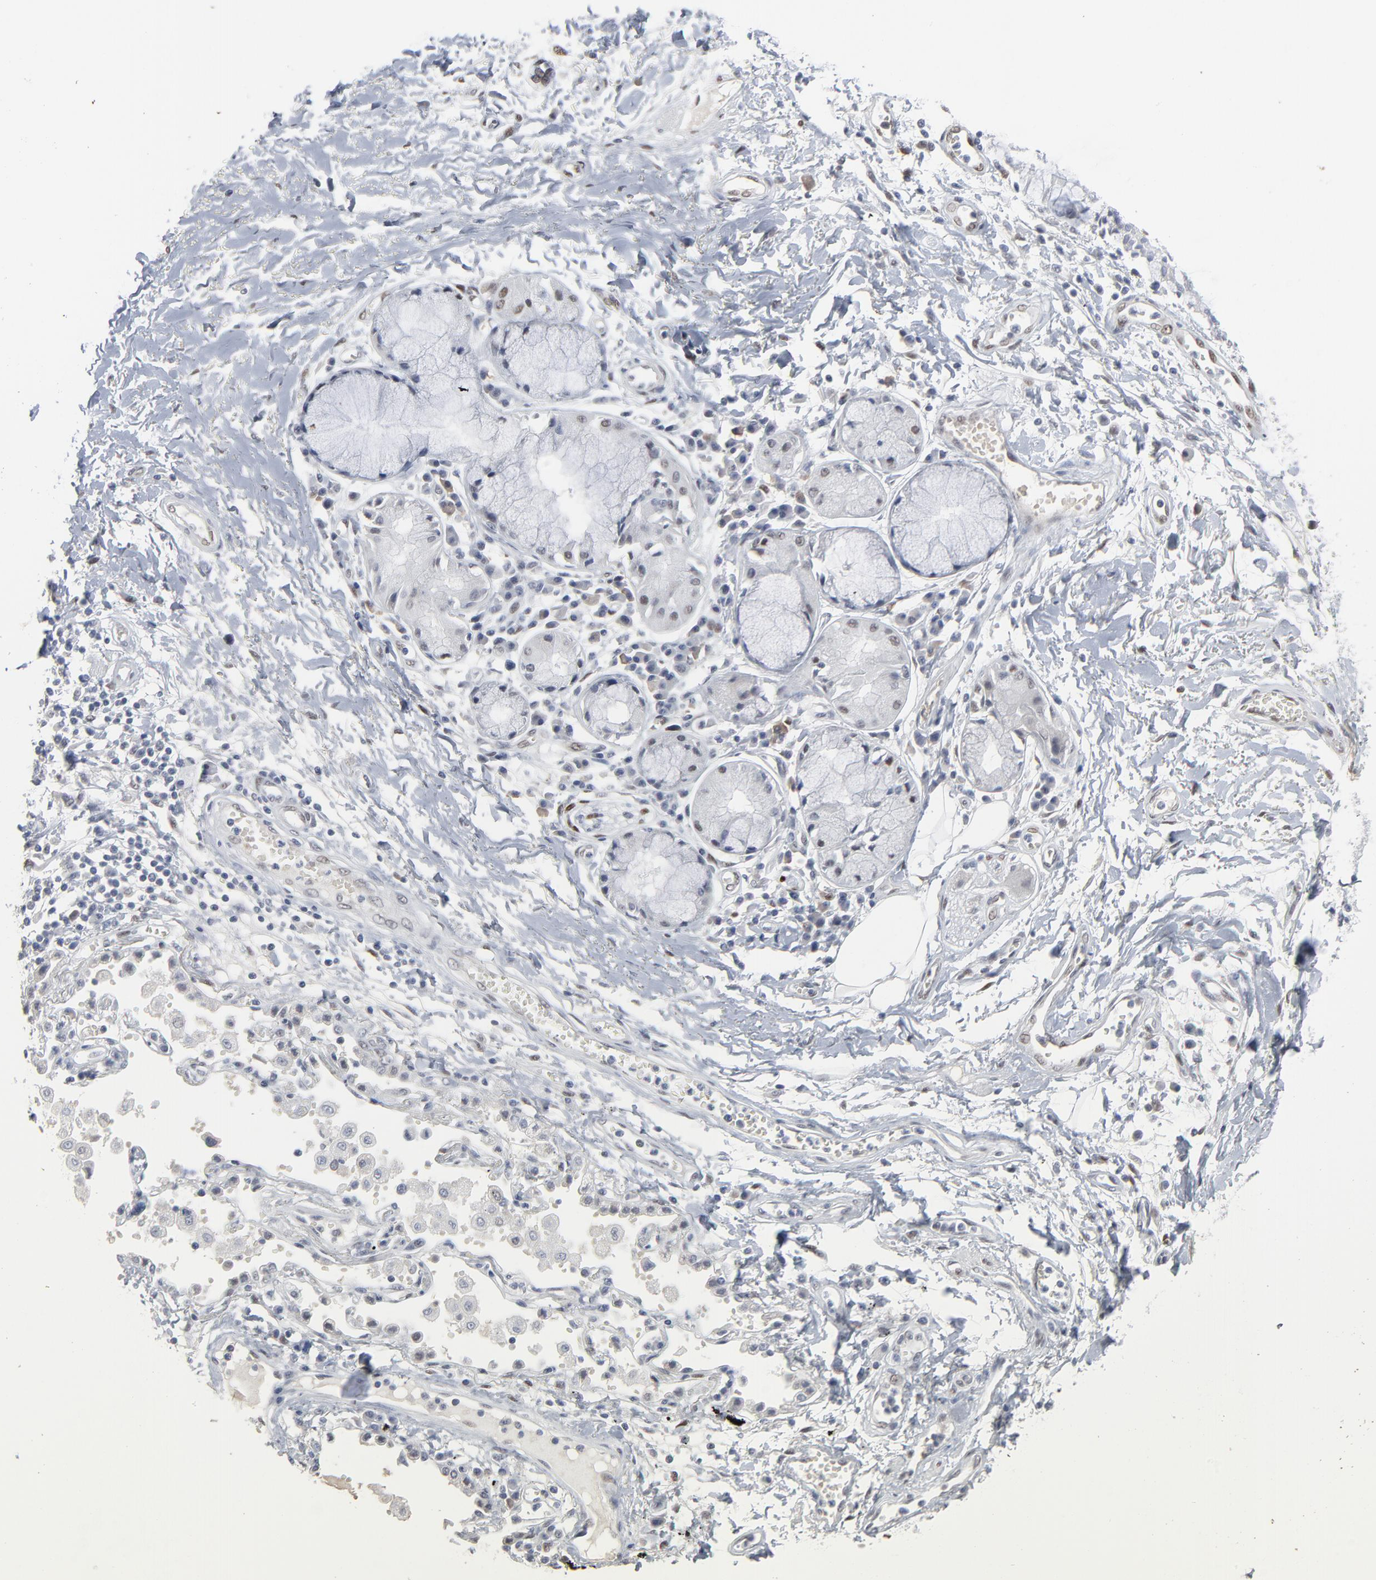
{"staining": {"intensity": "weak", "quantity": ">75%", "location": "cytoplasmic/membranous,nuclear"}, "tissue": "adipose tissue", "cell_type": "Adipocytes", "image_type": "normal", "snomed": [{"axis": "morphology", "description": "Normal tissue, NOS"}, {"axis": "morphology", "description": "Adenocarcinoma, NOS"}, {"axis": "topography", "description": "Cartilage tissue"}, {"axis": "topography", "description": "Bronchus"}, {"axis": "topography", "description": "Lung"}], "caption": "Adipocytes show low levels of weak cytoplasmic/membranous,nuclear expression in about >75% of cells in unremarkable adipose tissue.", "gene": "ATF7", "patient": {"sex": "female", "age": 67}}